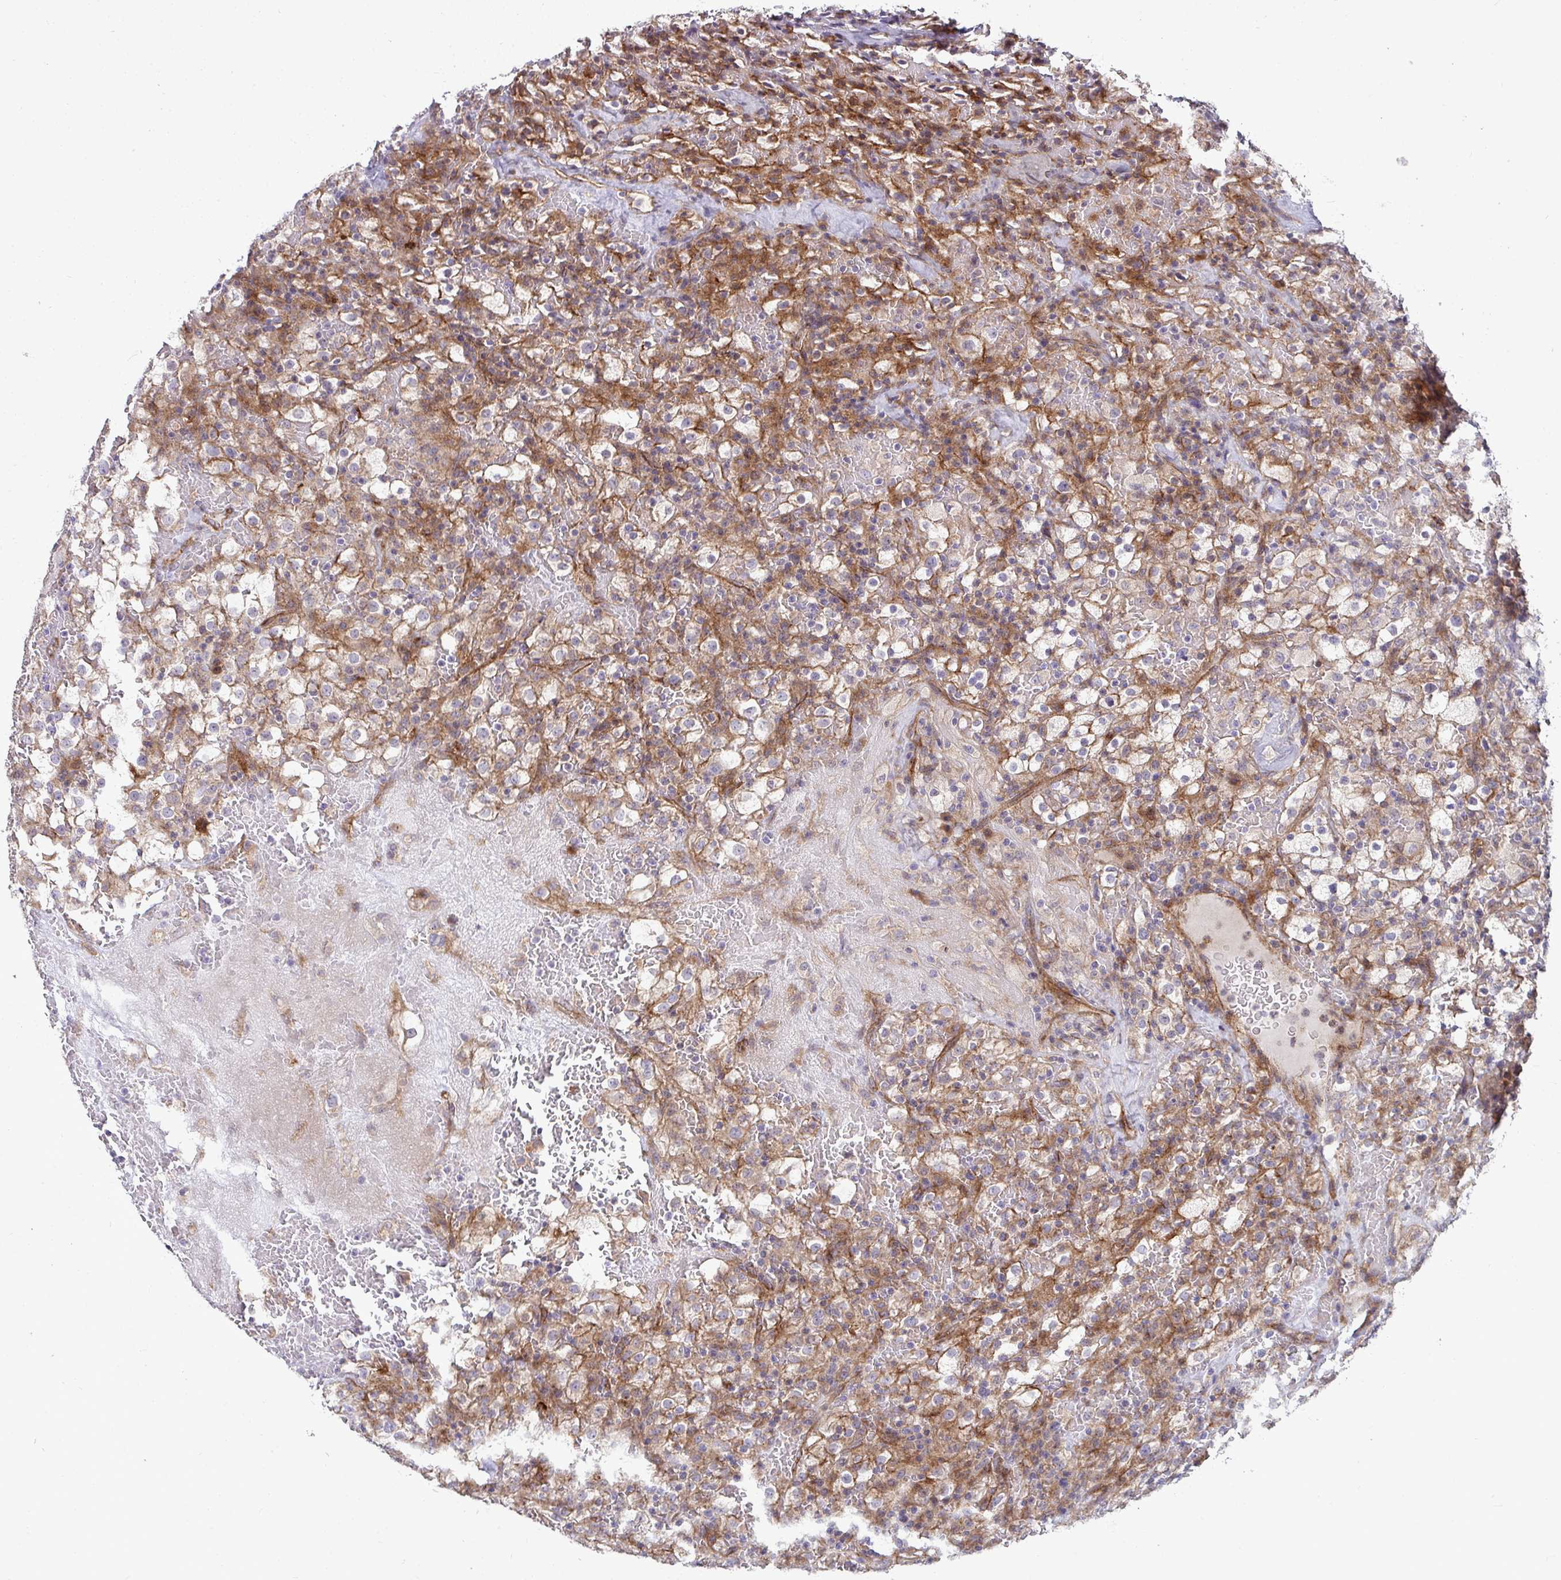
{"staining": {"intensity": "moderate", "quantity": ">75%", "location": "cytoplasmic/membranous"}, "tissue": "renal cancer", "cell_type": "Tumor cells", "image_type": "cancer", "snomed": [{"axis": "morphology", "description": "Adenocarcinoma, NOS"}, {"axis": "topography", "description": "Kidney"}], "caption": "Immunohistochemistry (DAB (3,3'-diaminobenzidine)) staining of renal adenocarcinoma exhibits moderate cytoplasmic/membranous protein positivity in approximately >75% of tumor cells. (DAB (3,3'-diaminobenzidine) IHC with brightfield microscopy, high magnification).", "gene": "SH2D1B", "patient": {"sex": "female", "age": 74}}